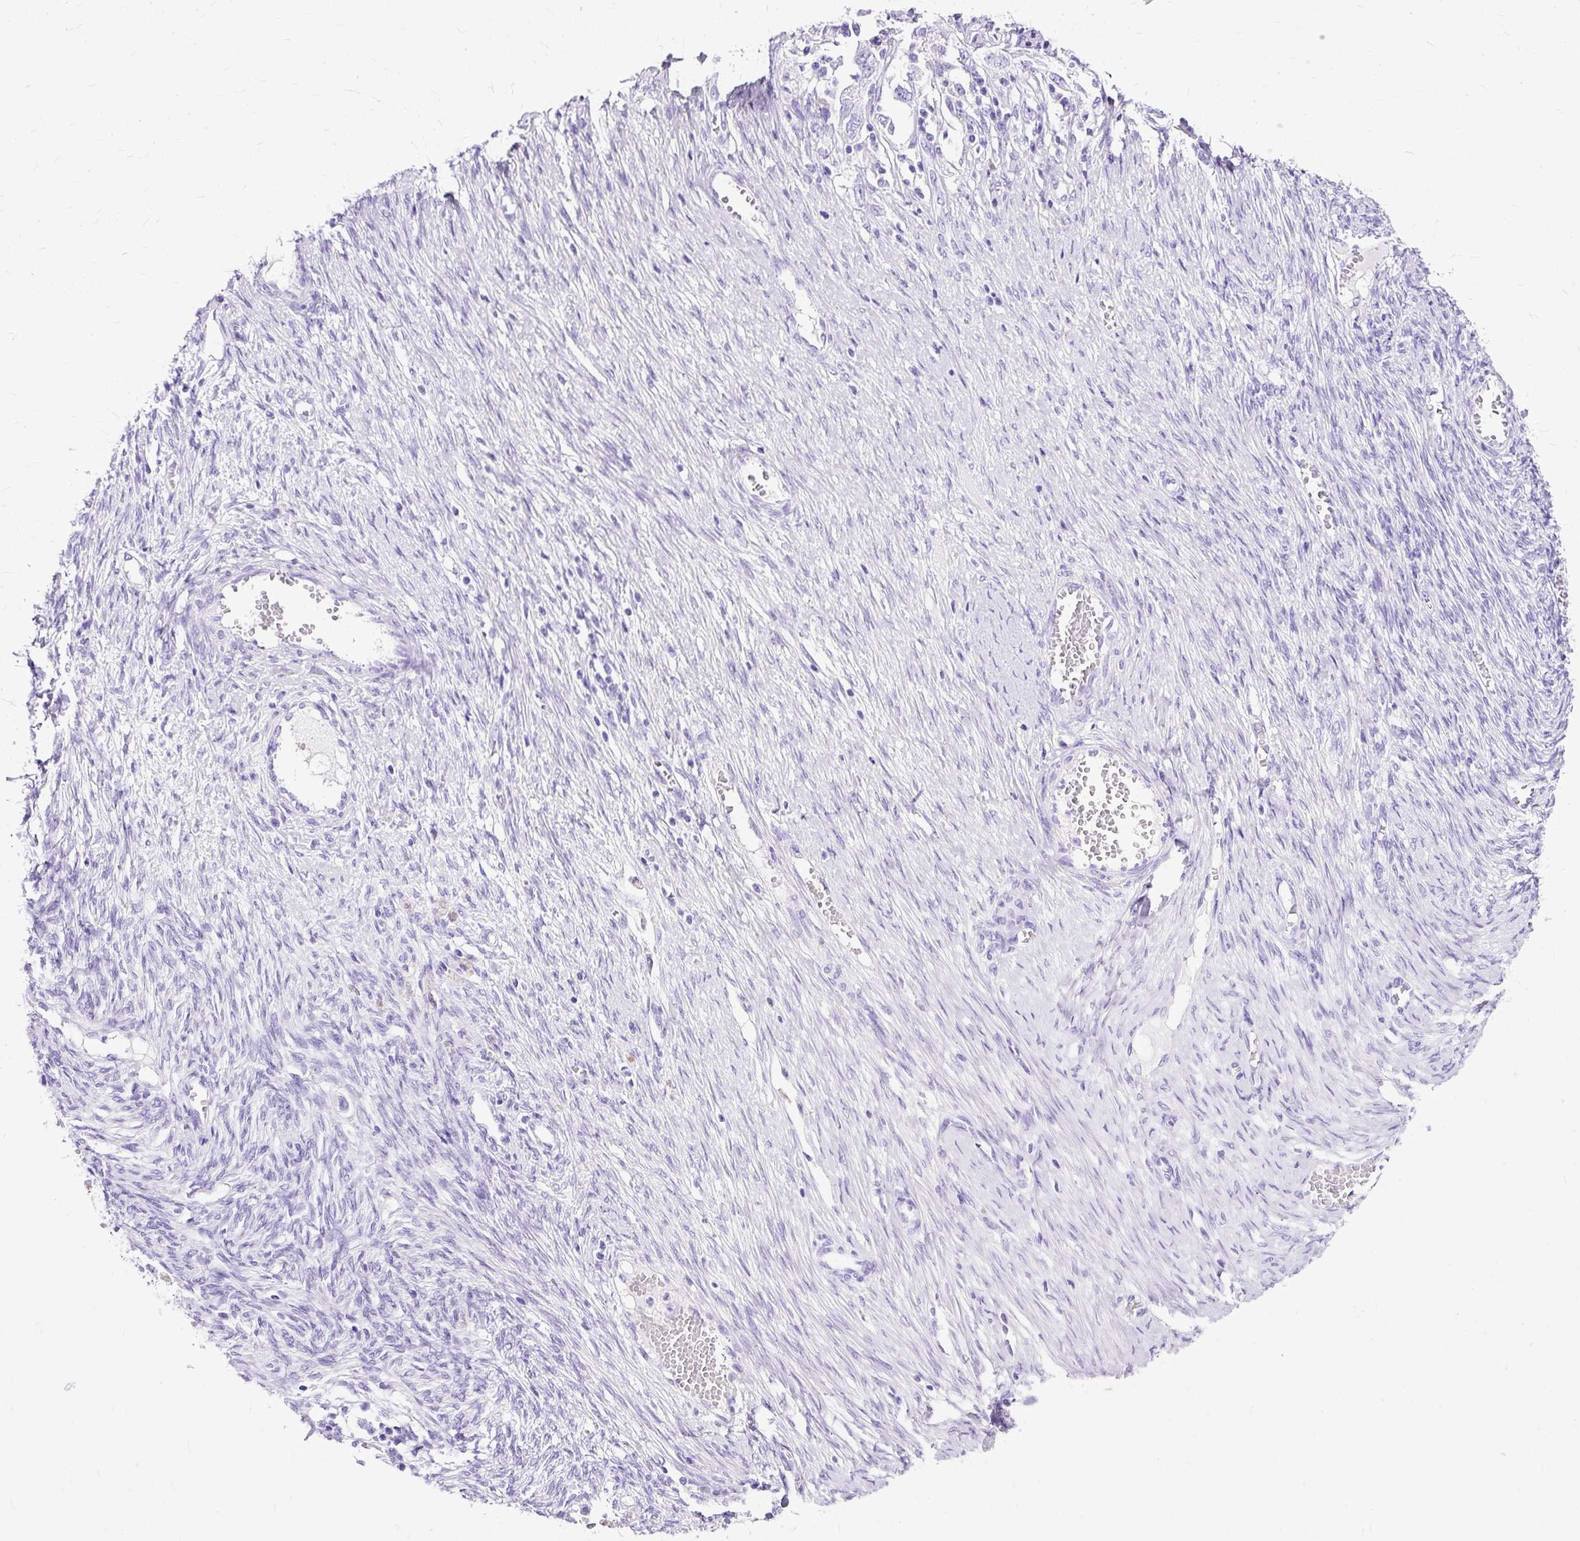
{"staining": {"intensity": "negative", "quantity": "none", "location": "none"}, "tissue": "ovarian cancer", "cell_type": "Tumor cells", "image_type": "cancer", "snomed": [{"axis": "morphology", "description": "Carcinoma, NOS"}, {"axis": "morphology", "description": "Cystadenocarcinoma, serous, NOS"}, {"axis": "topography", "description": "Ovary"}], "caption": "Histopathology image shows no protein staining in tumor cells of ovarian cancer (carcinoma) tissue.", "gene": "SLC8A2", "patient": {"sex": "female", "age": 69}}